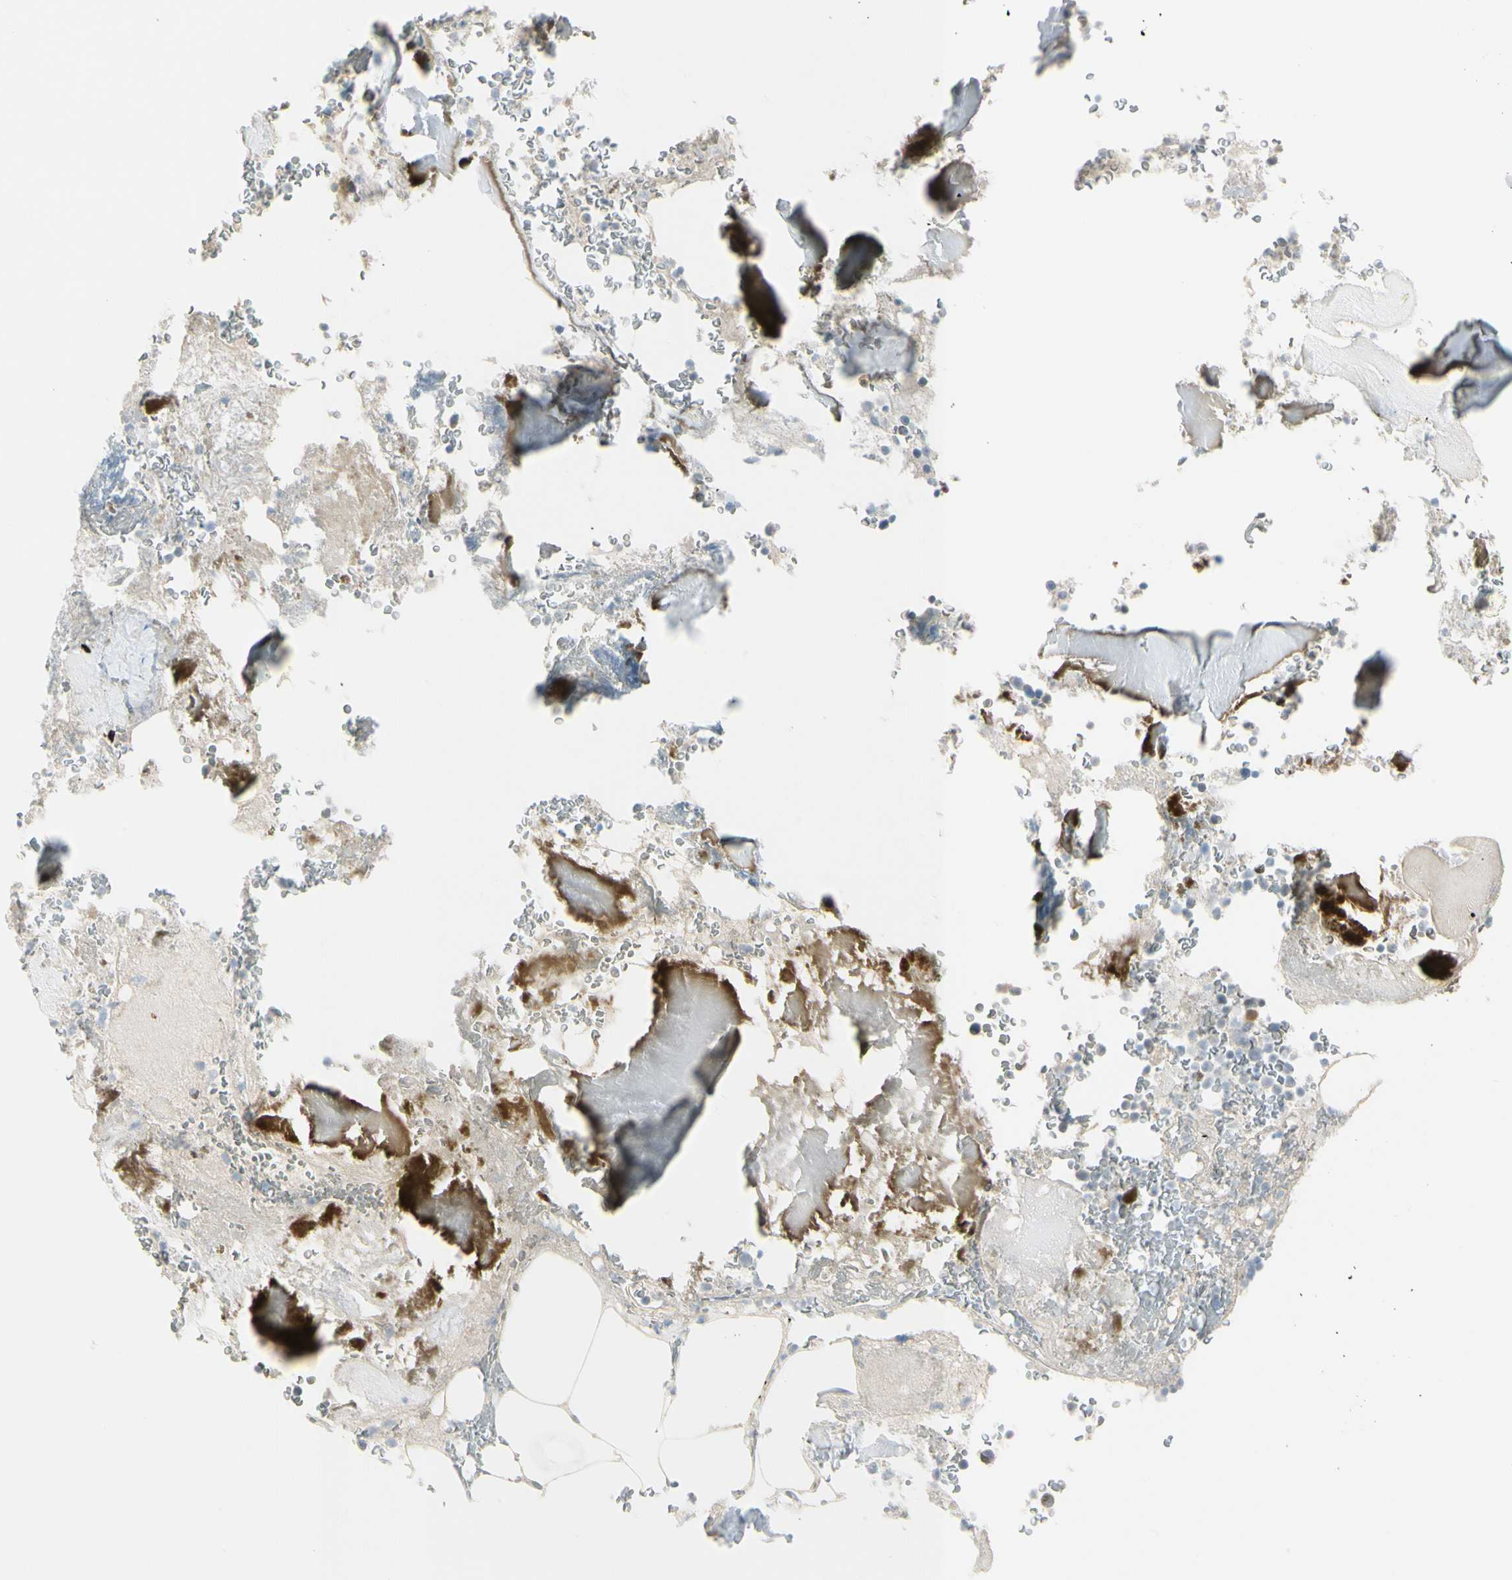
{"staining": {"intensity": "moderate", "quantity": "<25%", "location": "cytoplasmic/membranous"}, "tissue": "bone marrow", "cell_type": "Hematopoietic cells", "image_type": "normal", "snomed": [{"axis": "morphology", "description": "Normal tissue, NOS"}, {"axis": "topography", "description": "Bone marrow"}], "caption": "Benign bone marrow demonstrates moderate cytoplasmic/membranous positivity in approximately <25% of hematopoietic cells The staining was performed using DAB to visualize the protein expression in brown, while the nuclei were stained in blue with hematoxylin (Magnification: 20x)..", "gene": "B4GALNT1", "patient": {"sex": "male"}}